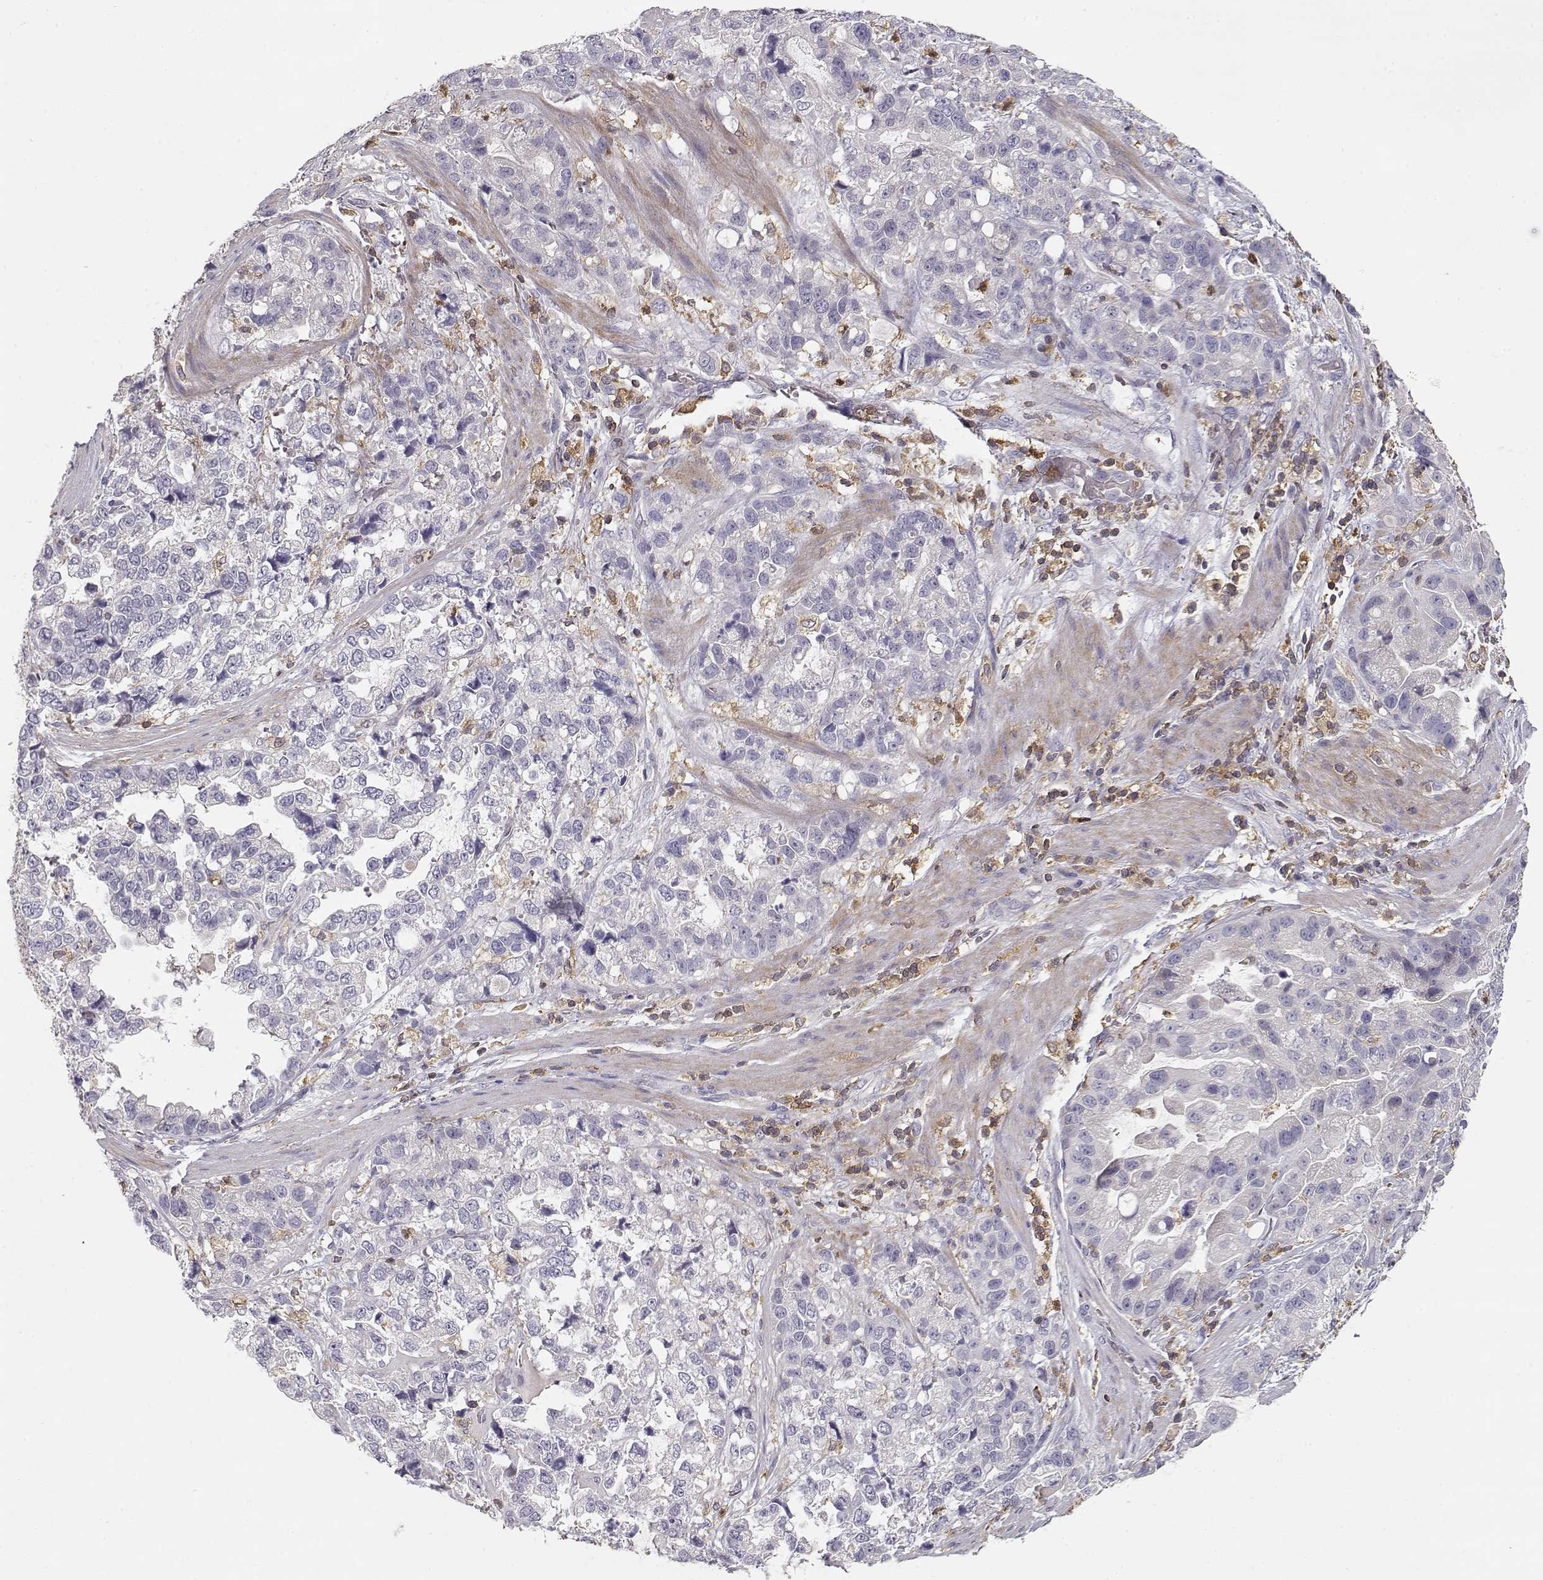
{"staining": {"intensity": "negative", "quantity": "none", "location": "none"}, "tissue": "stomach cancer", "cell_type": "Tumor cells", "image_type": "cancer", "snomed": [{"axis": "morphology", "description": "Adenocarcinoma, NOS"}, {"axis": "topography", "description": "Stomach"}], "caption": "DAB immunohistochemical staining of stomach cancer (adenocarcinoma) exhibits no significant expression in tumor cells.", "gene": "VAV1", "patient": {"sex": "male", "age": 59}}